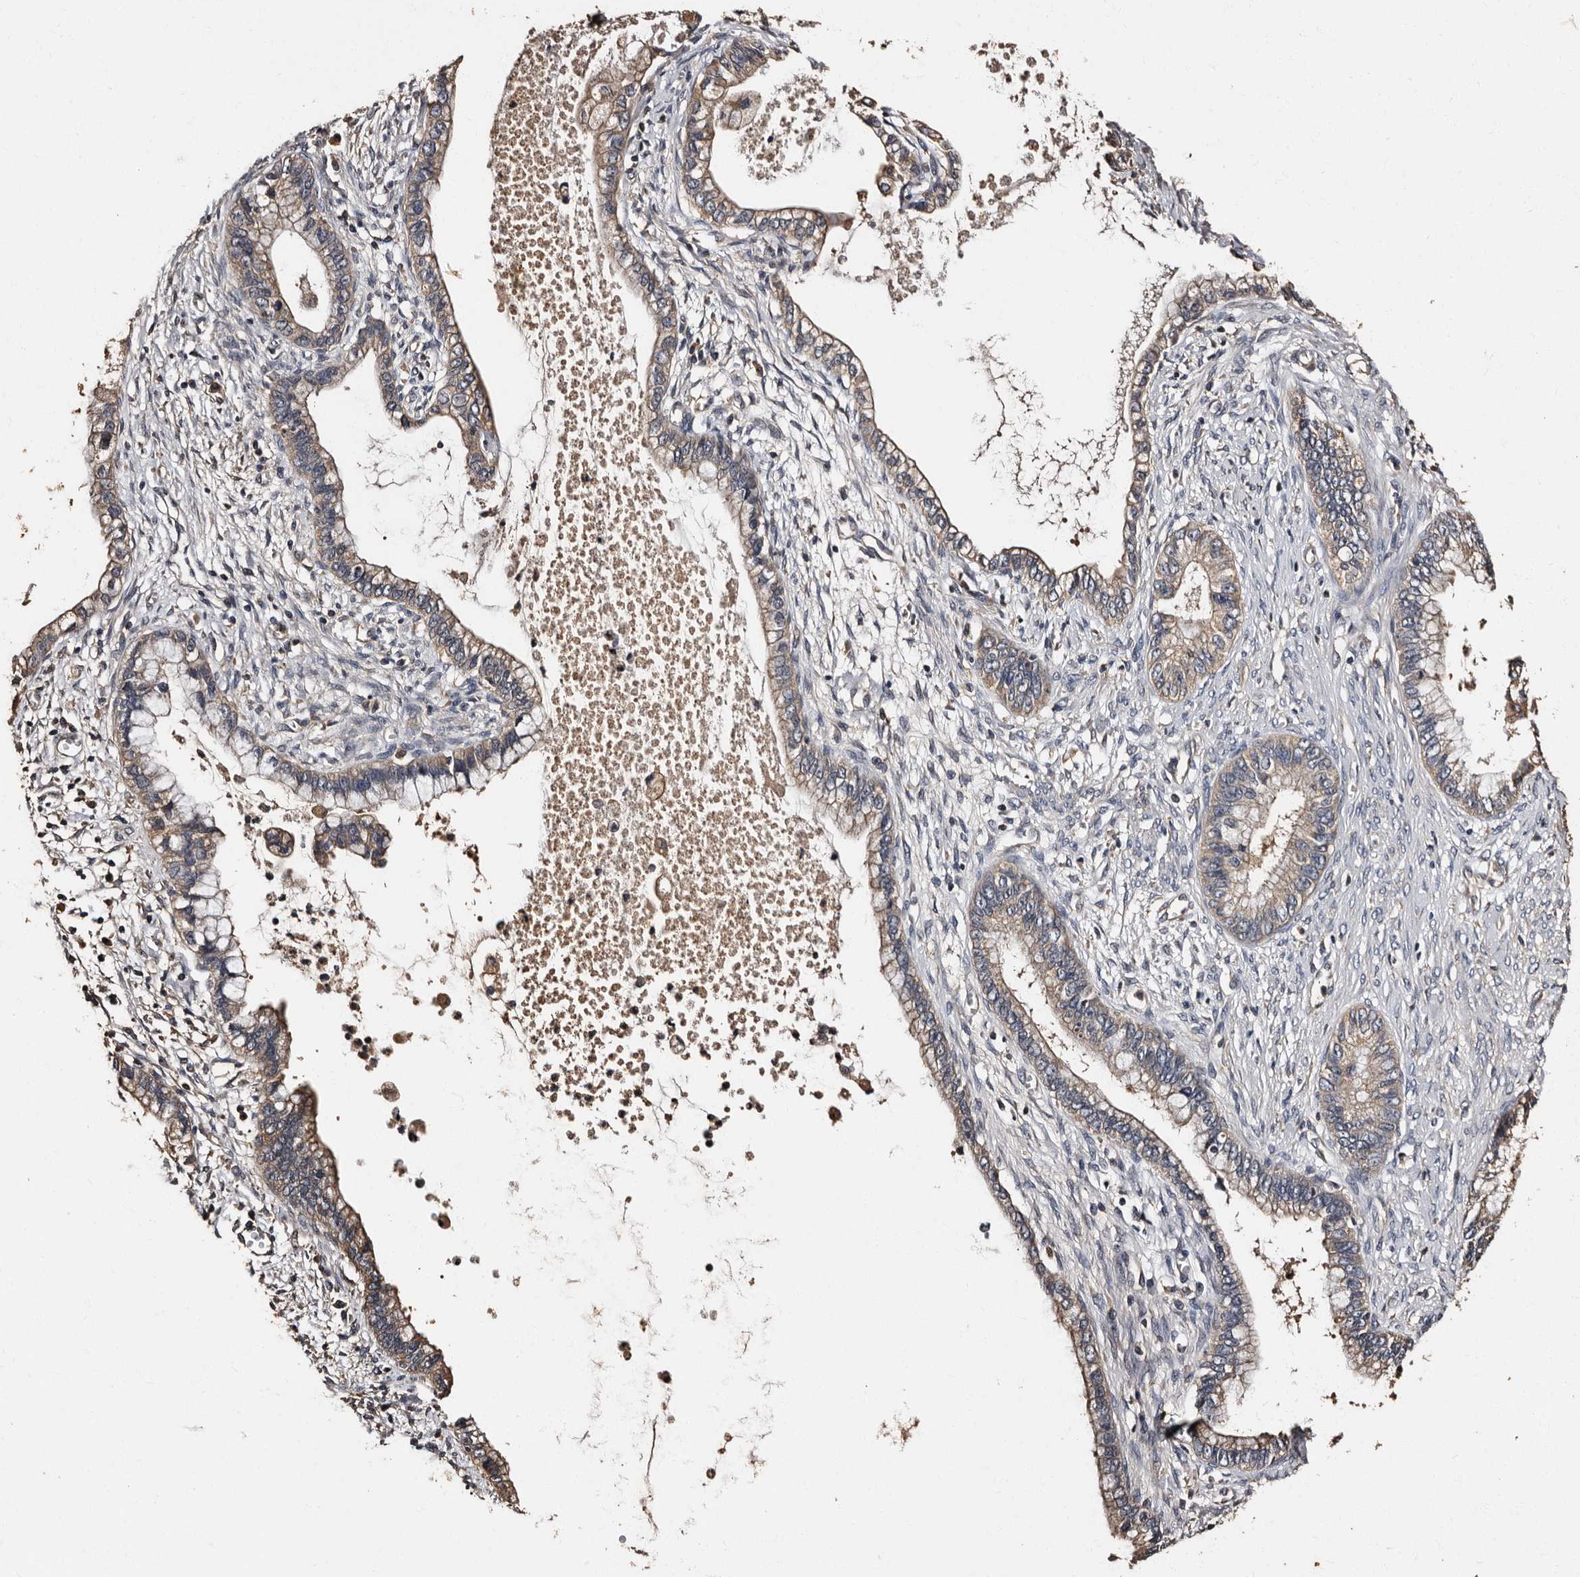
{"staining": {"intensity": "weak", "quantity": "<25%", "location": "cytoplasmic/membranous"}, "tissue": "cervical cancer", "cell_type": "Tumor cells", "image_type": "cancer", "snomed": [{"axis": "morphology", "description": "Adenocarcinoma, NOS"}, {"axis": "topography", "description": "Cervix"}], "caption": "Immunohistochemical staining of human adenocarcinoma (cervical) reveals no significant expression in tumor cells.", "gene": "ADCK5", "patient": {"sex": "female", "age": 44}}